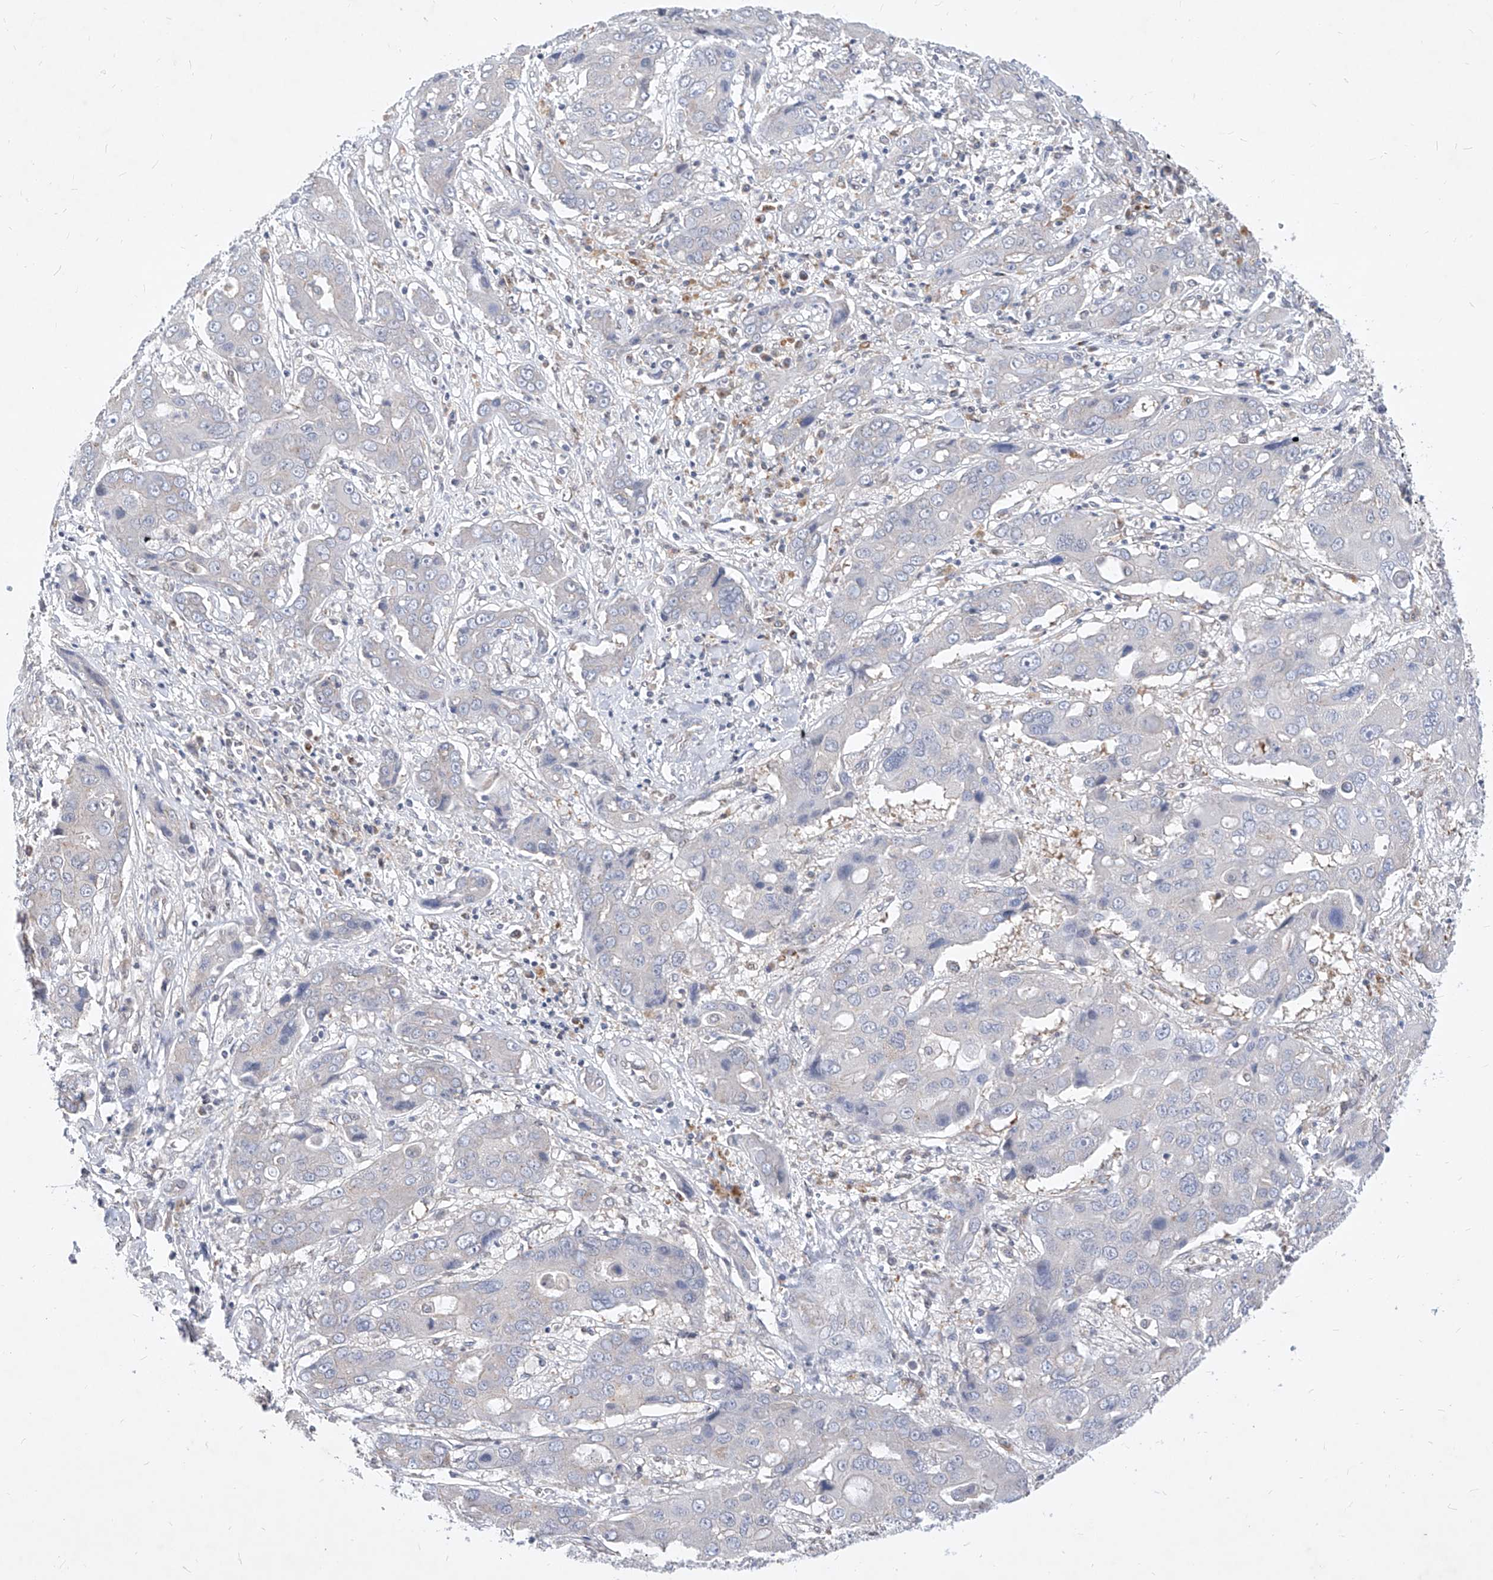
{"staining": {"intensity": "negative", "quantity": "none", "location": "none"}, "tissue": "liver cancer", "cell_type": "Tumor cells", "image_type": "cancer", "snomed": [{"axis": "morphology", "description": "Cholangiocarcinoma"}, {"axis": "topography", "description": "Liver"}], "caption": "DAB immunohistochemical staining of cholangiocarcinoma (liver) shows no significant positivity in tumor cells.", "gene": "MX2", "patient": {"sex": "male", "age": 67}}